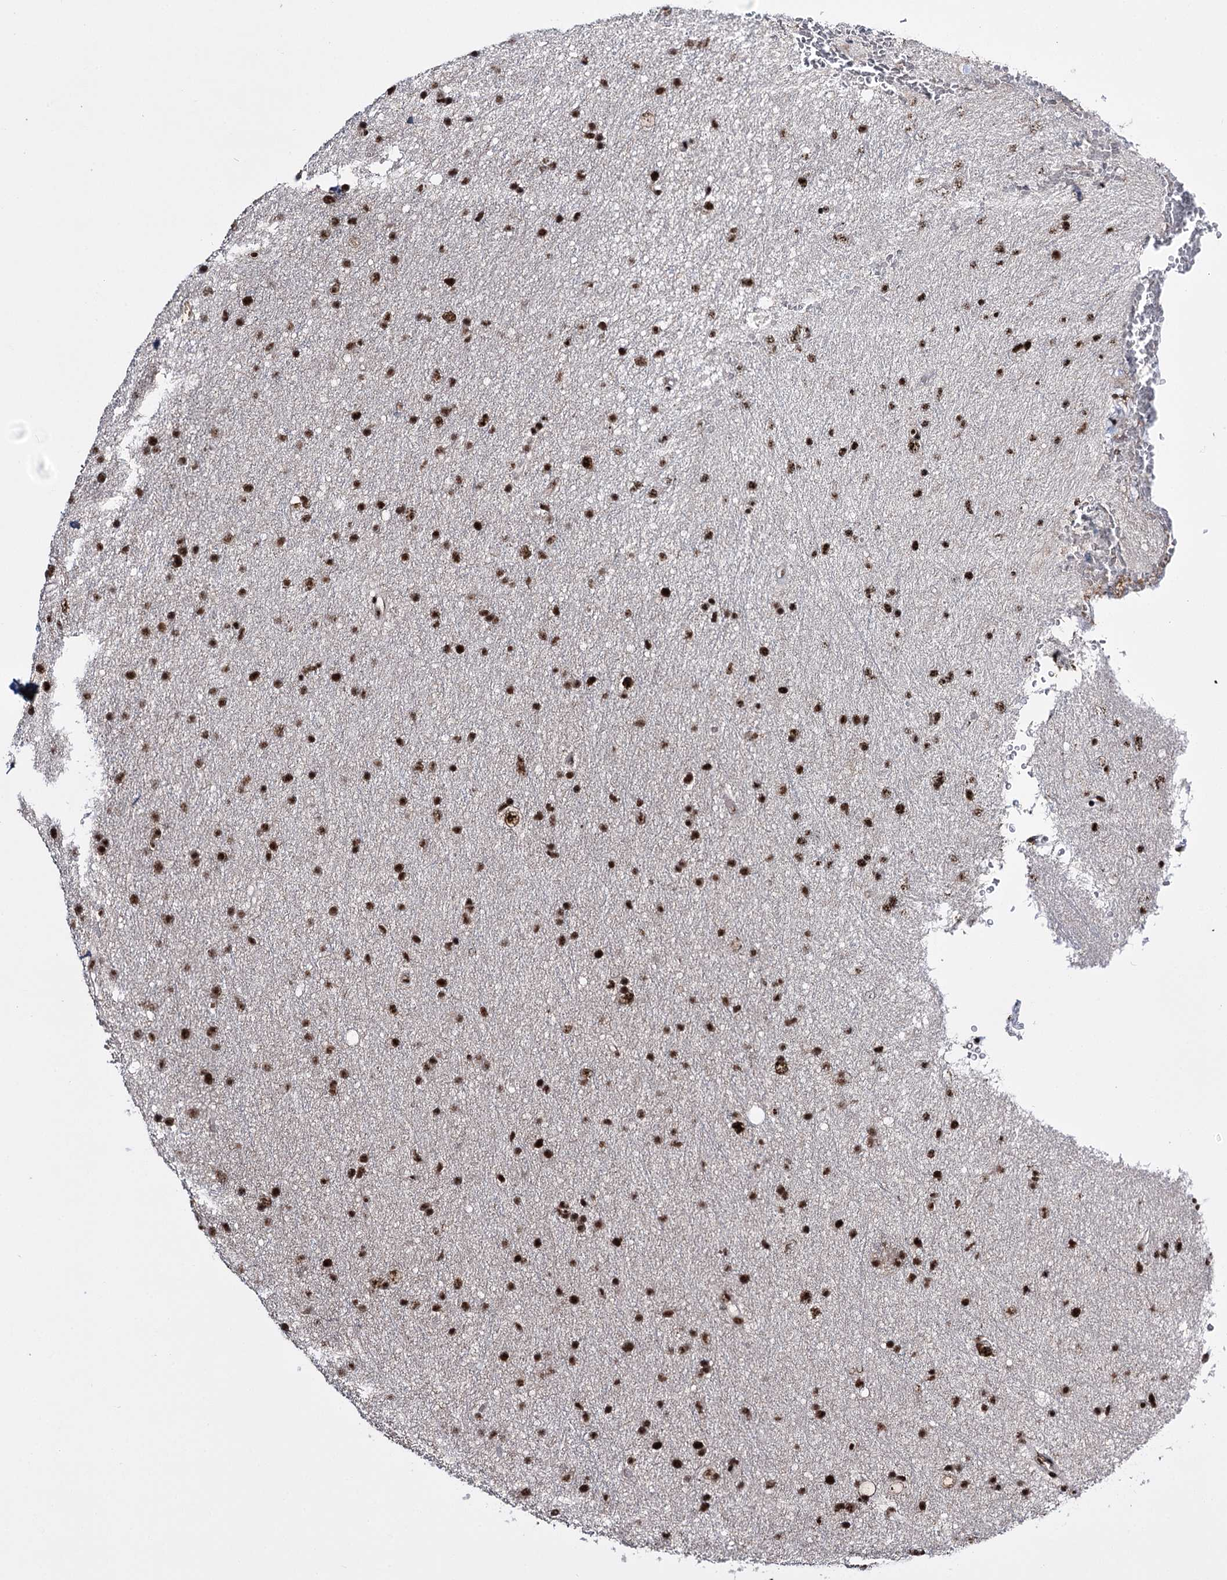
{"staining": {"intensity": "strong", "quantity": ">75%", "location": "nuclear"}, "tissue": "glioma", "cell_type": "Tumor cells", "image_type": "cancer", "snomed": [{"axis": "morphology", "description": "Glioma, malignant, Low grade"}, {"axis": "topography", "description": "Cerebral cortex"}], "caption": "Low-grade glioma (malignant) stained with immunohistochemistry displays strong nuclear positivity in approximately >75% of tumor cells.", "gene": "PRPF40A", "patient": {"sex": "female", "age": 39}}